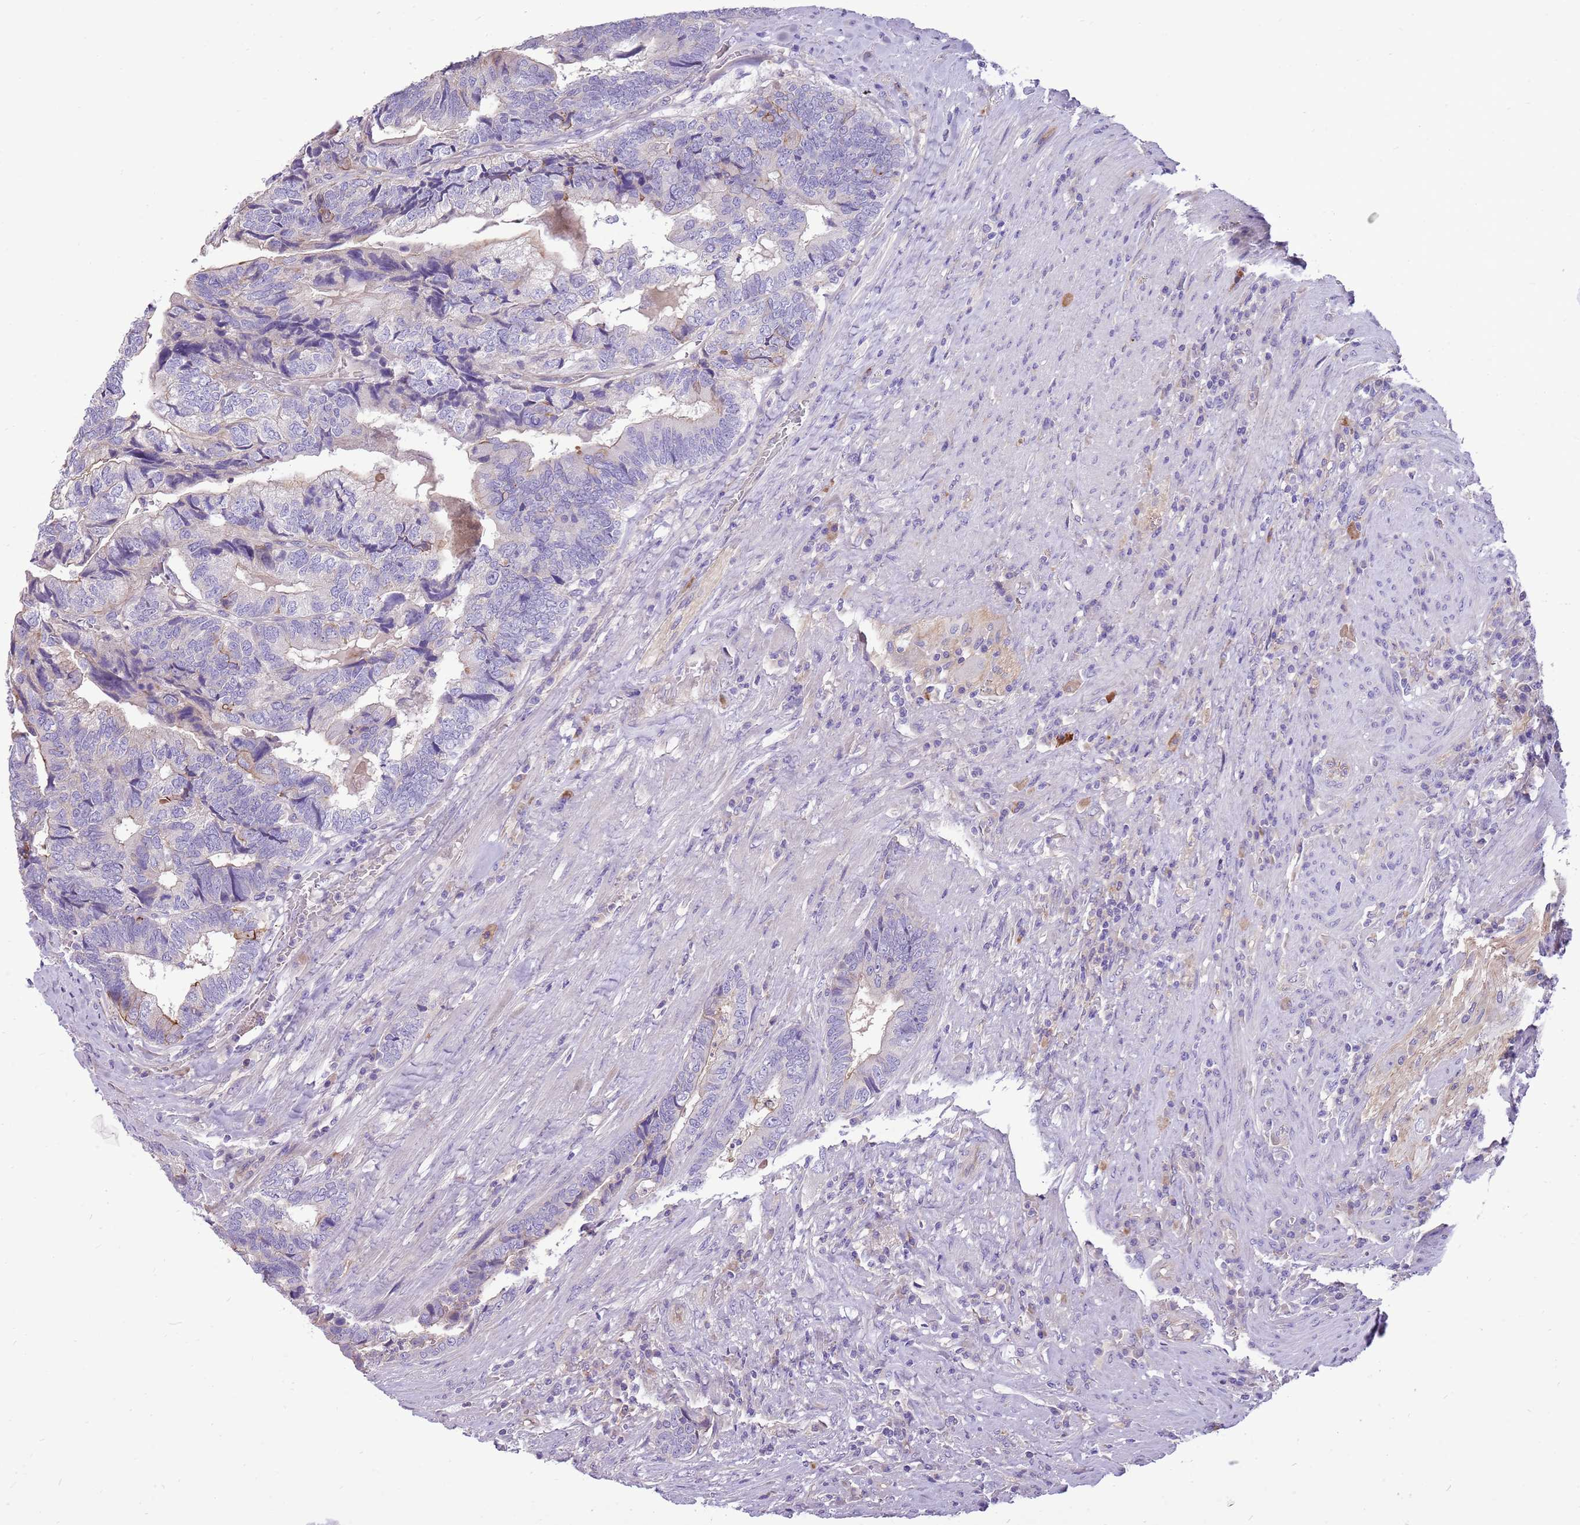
{"staining": {"intensity": "weak", "quantity": "<25%", "location": "cytoplasmic/membranous"}, "tissue": "colorectal cancer", "cell_type": "Tumor cells", "image_type": "cancer", "snomed": [{"axis": "morphology", "description": "Adenocarcinoma, NOS"}, {"axis": "topography", "description": "Colon"}], "caption": "This histopathology image is of colorectal cancer stained with immunohistochemistry (IHC) to label a protein in brown with the nuclei are counter-stained blue. There is no positivity in tumor cells.", "gene": "NTN4", "patient": {"sex": "female", "age": 67}}